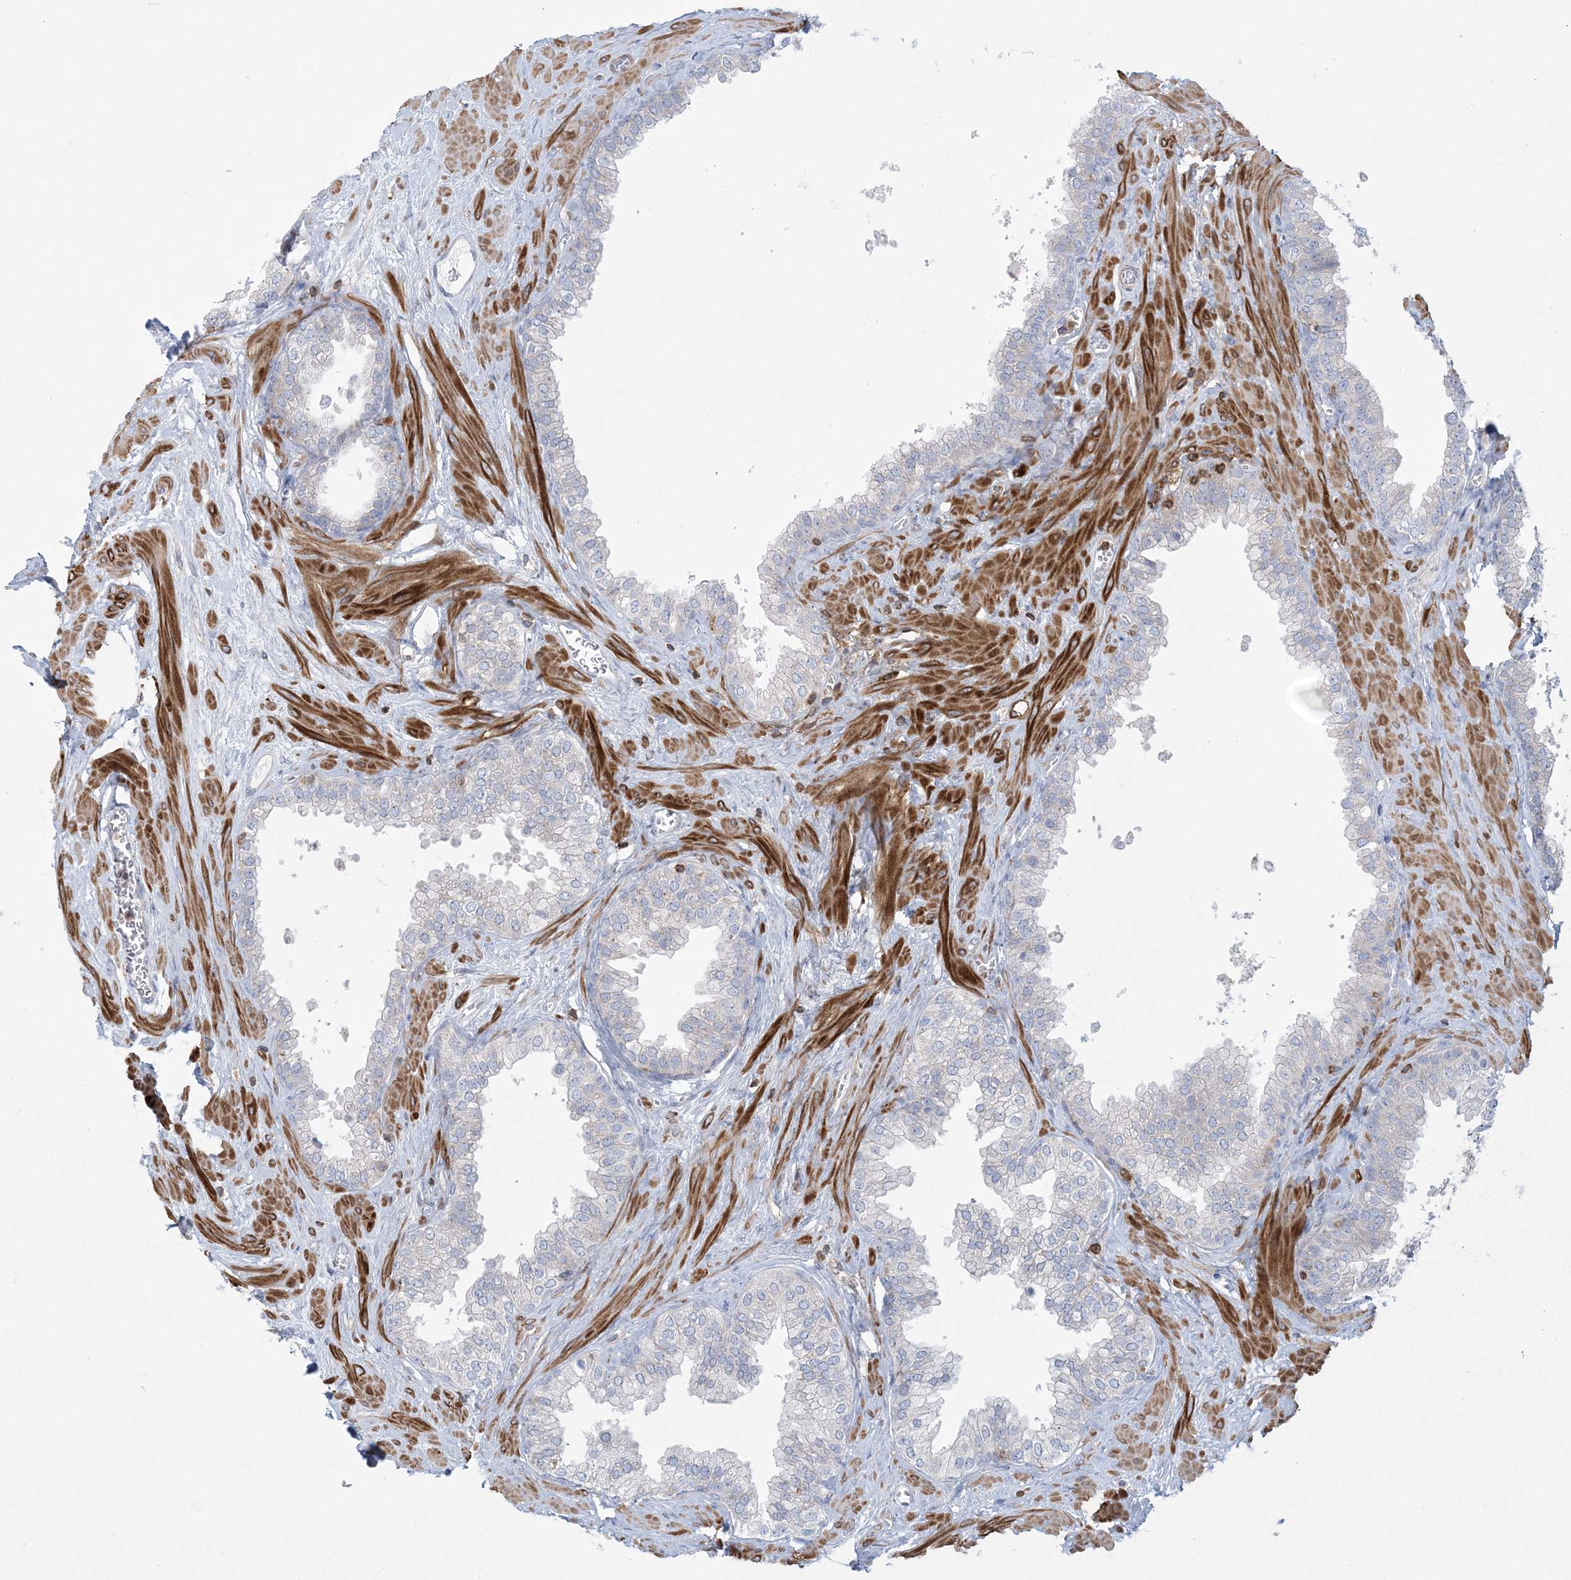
{"staining": {"intensity": "negative", "quantity": "none", "location": "none"}, "tissue": "prostate", "cell_type": "Glandular cells", "image_type": "normal", "snomed": [{"axis": "morphology", "description": "Normal tissue, NOS"}, {"axis": "morphology", "description": "Urothelial carcinoma, Low grade"}, {"axis": "topography", "description": "Urinary bladder"}, {"axis": "topography", "description": "Prostate"}], "caption": "A histopathology image of human prostate is negative for staining in glandular cells. (Brightfield microscopy of DAB (3,3'-diaminobenzidine) IHC at high magnification).", "gene": "ARHGAP30", "patient": {"sex": "male", "age": 60}}